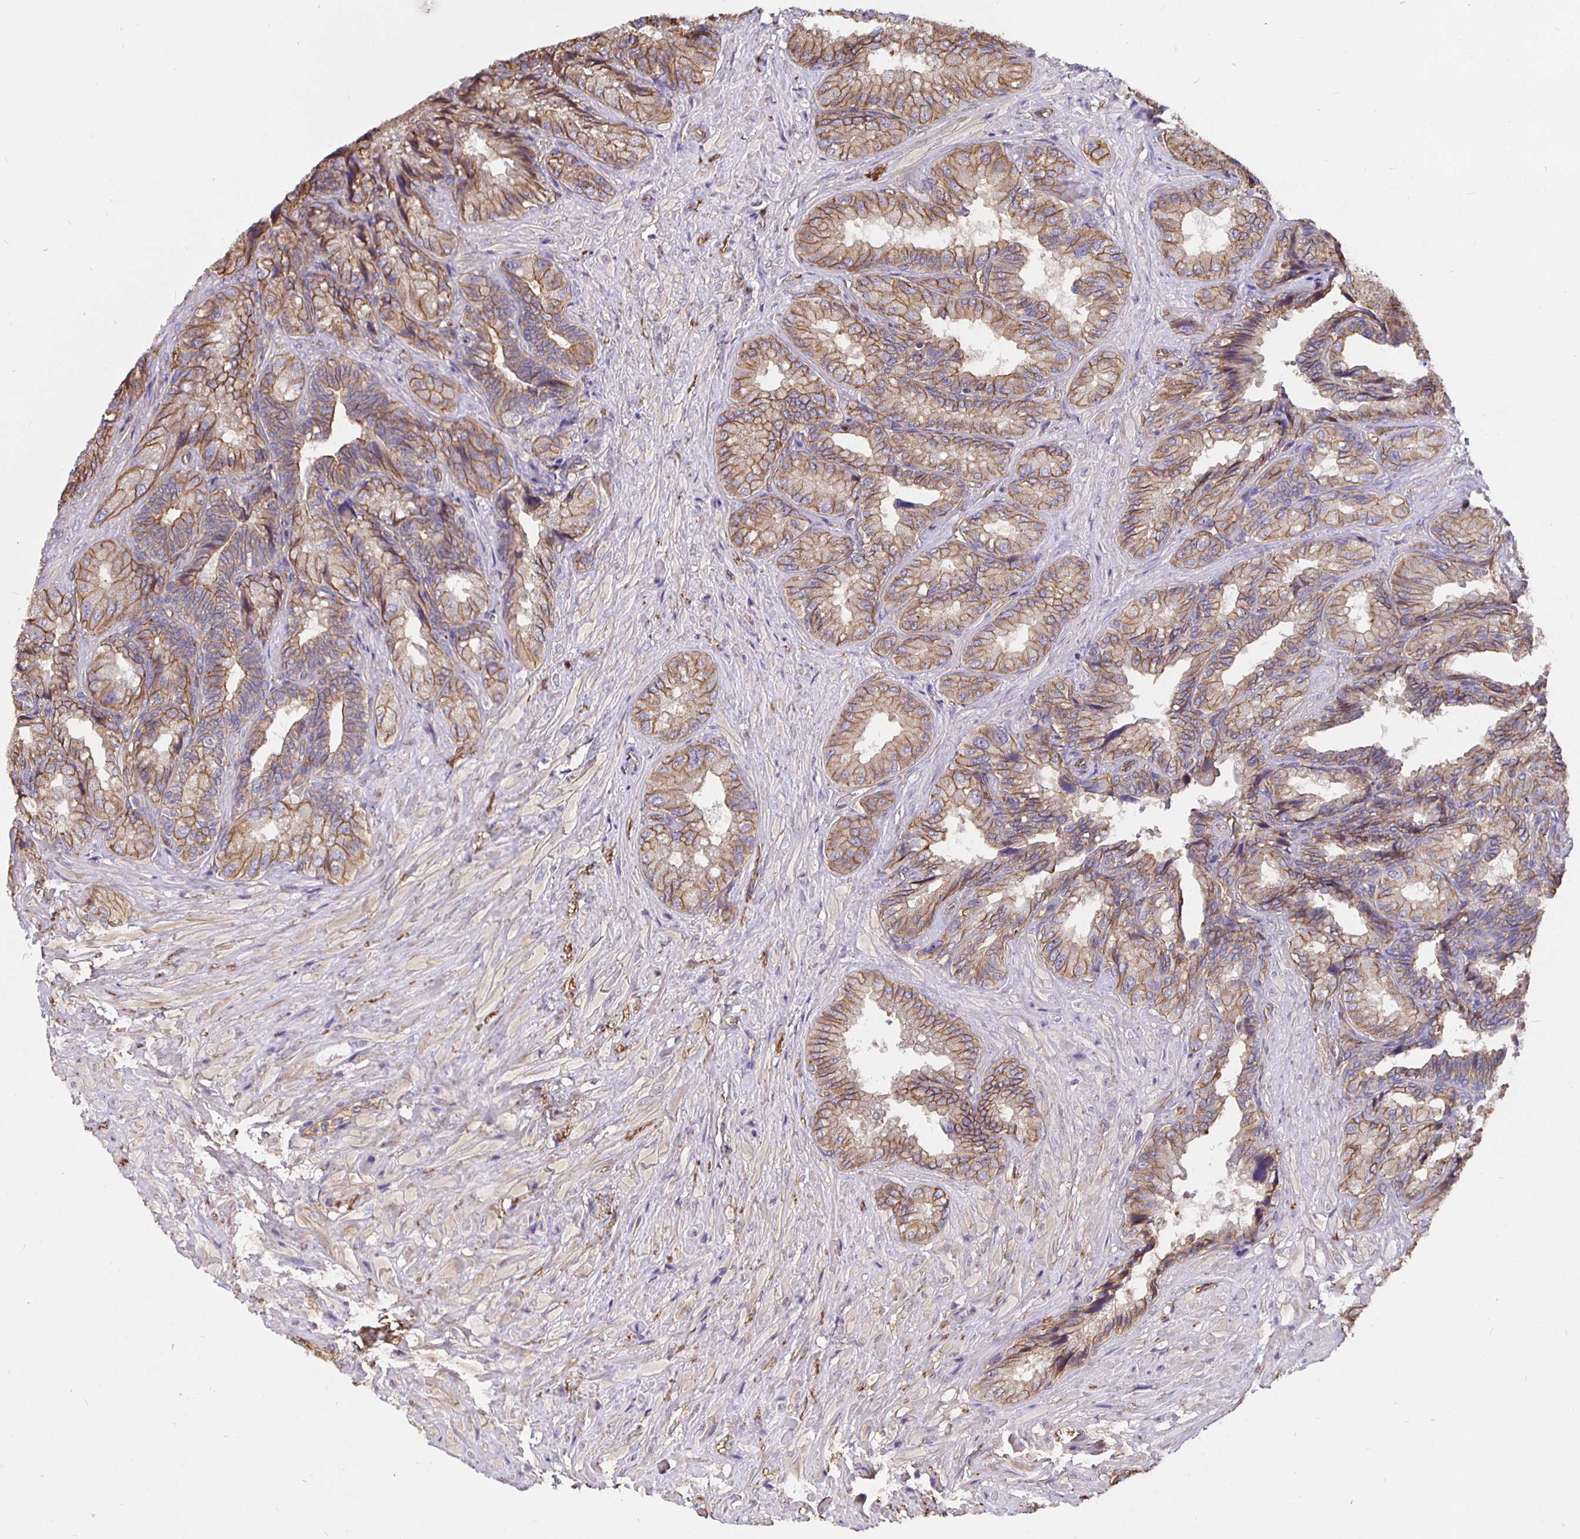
{"staining": {"intensity": "moderate", "quantity": ">75%", "location": "cytoplasmic/membranous"}, "tissue": "seminal vesicle", "cell_type": "Glandular cells", "image_type": "normal", "snomed": [{"axis": "morphology", "description": "Normal tissue, NOS"}, {"axis": "topography", "description": "Seminal veicle"}], "caption": "Human seminal vesicle stained for a protein (brown) displays moderate cytoplasmic/membranous positive positivity in about >75% of glandular cells.", "gene": "ARHGEF39", "patient": {"sex": "male", "age": 68}}